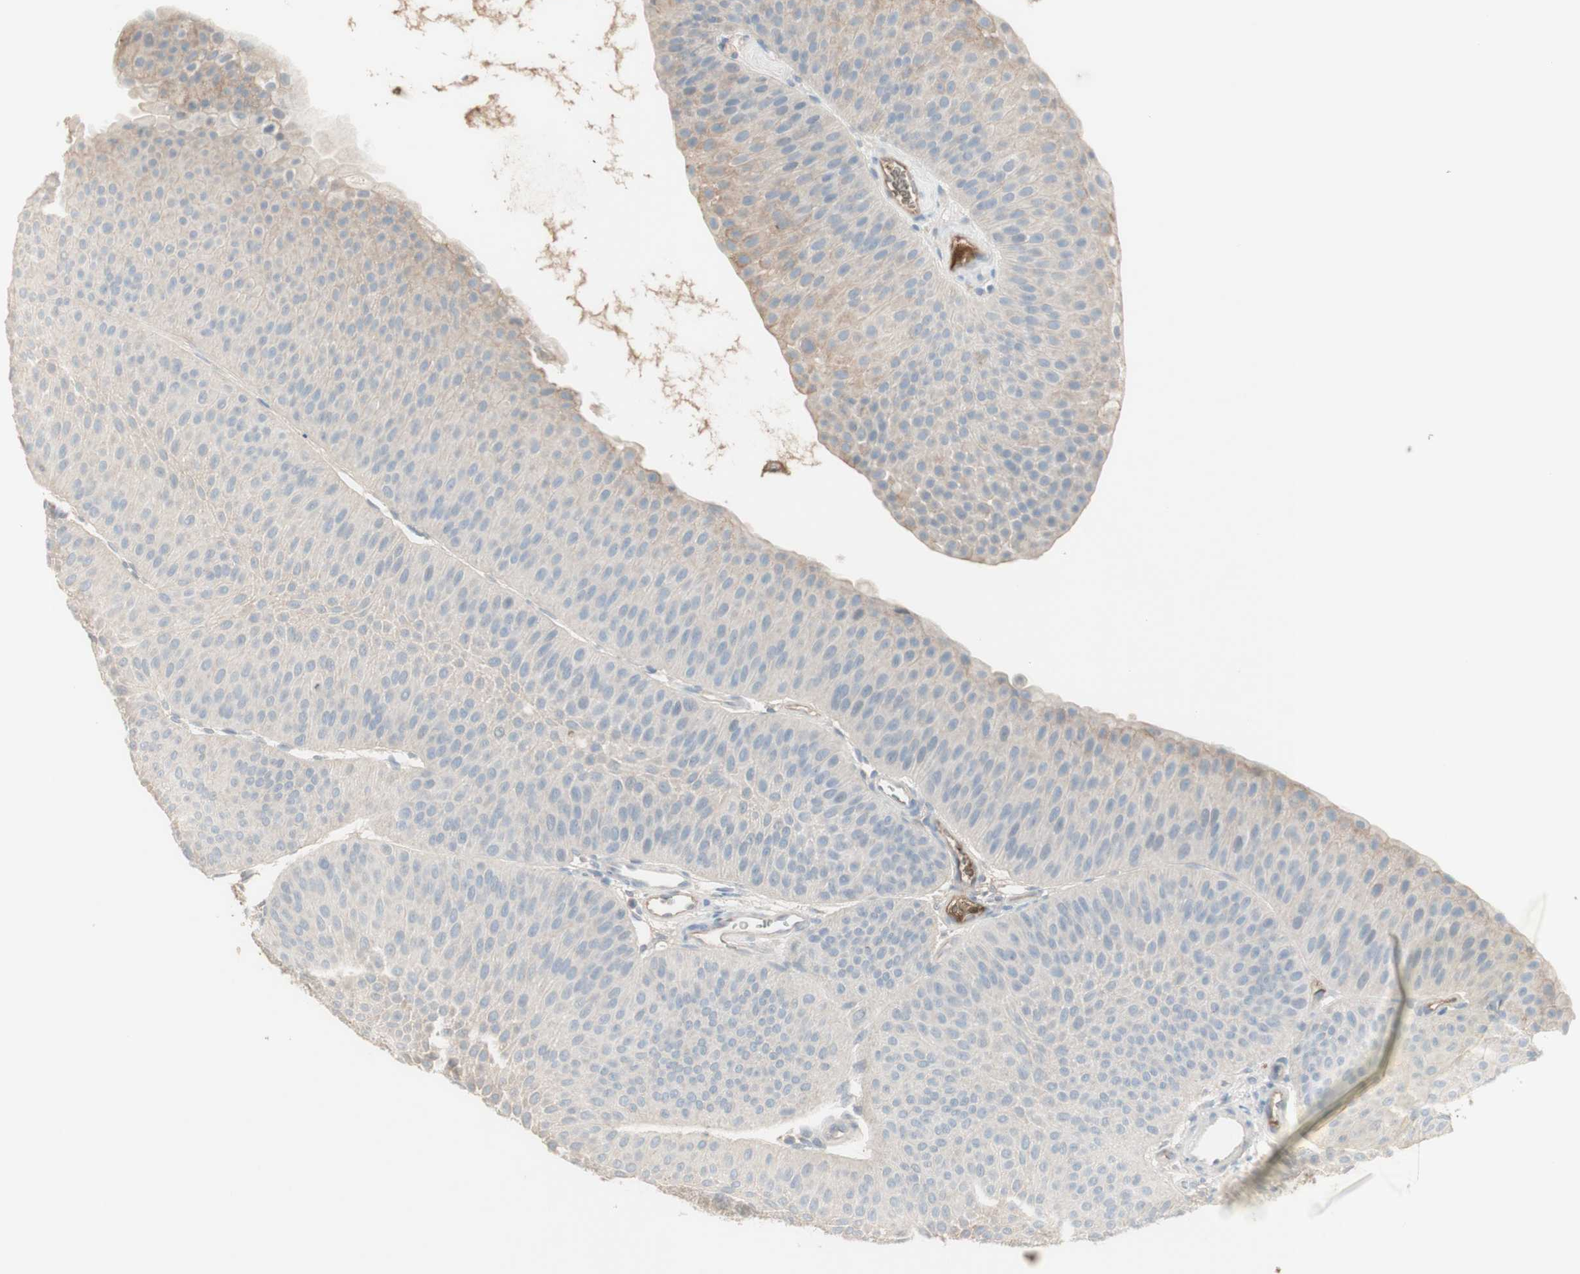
{"staining": {"intensity": "negative", "quantity": "none", "location": "none"}, "tissue": "urothelial cancer", "cell_type": "Tumor cells", "image_type": "cancer", "snomed": [{"axis": "morphology", "description": "Urothelial carcinoma, Low grade"}, {"axis": "topography", "description": "Urinary bladder"}], "caption": "This photomicrograph is of low-grade urothelial carcinoma stained with immunohistochemistry to label a protein in brown with the nuclei are counter-stained blue. There is no positivity in tumor cells. Nuclei are stained in blue.", "gene": "IFNG", "patient": {"sex": "female", "age": 60}}